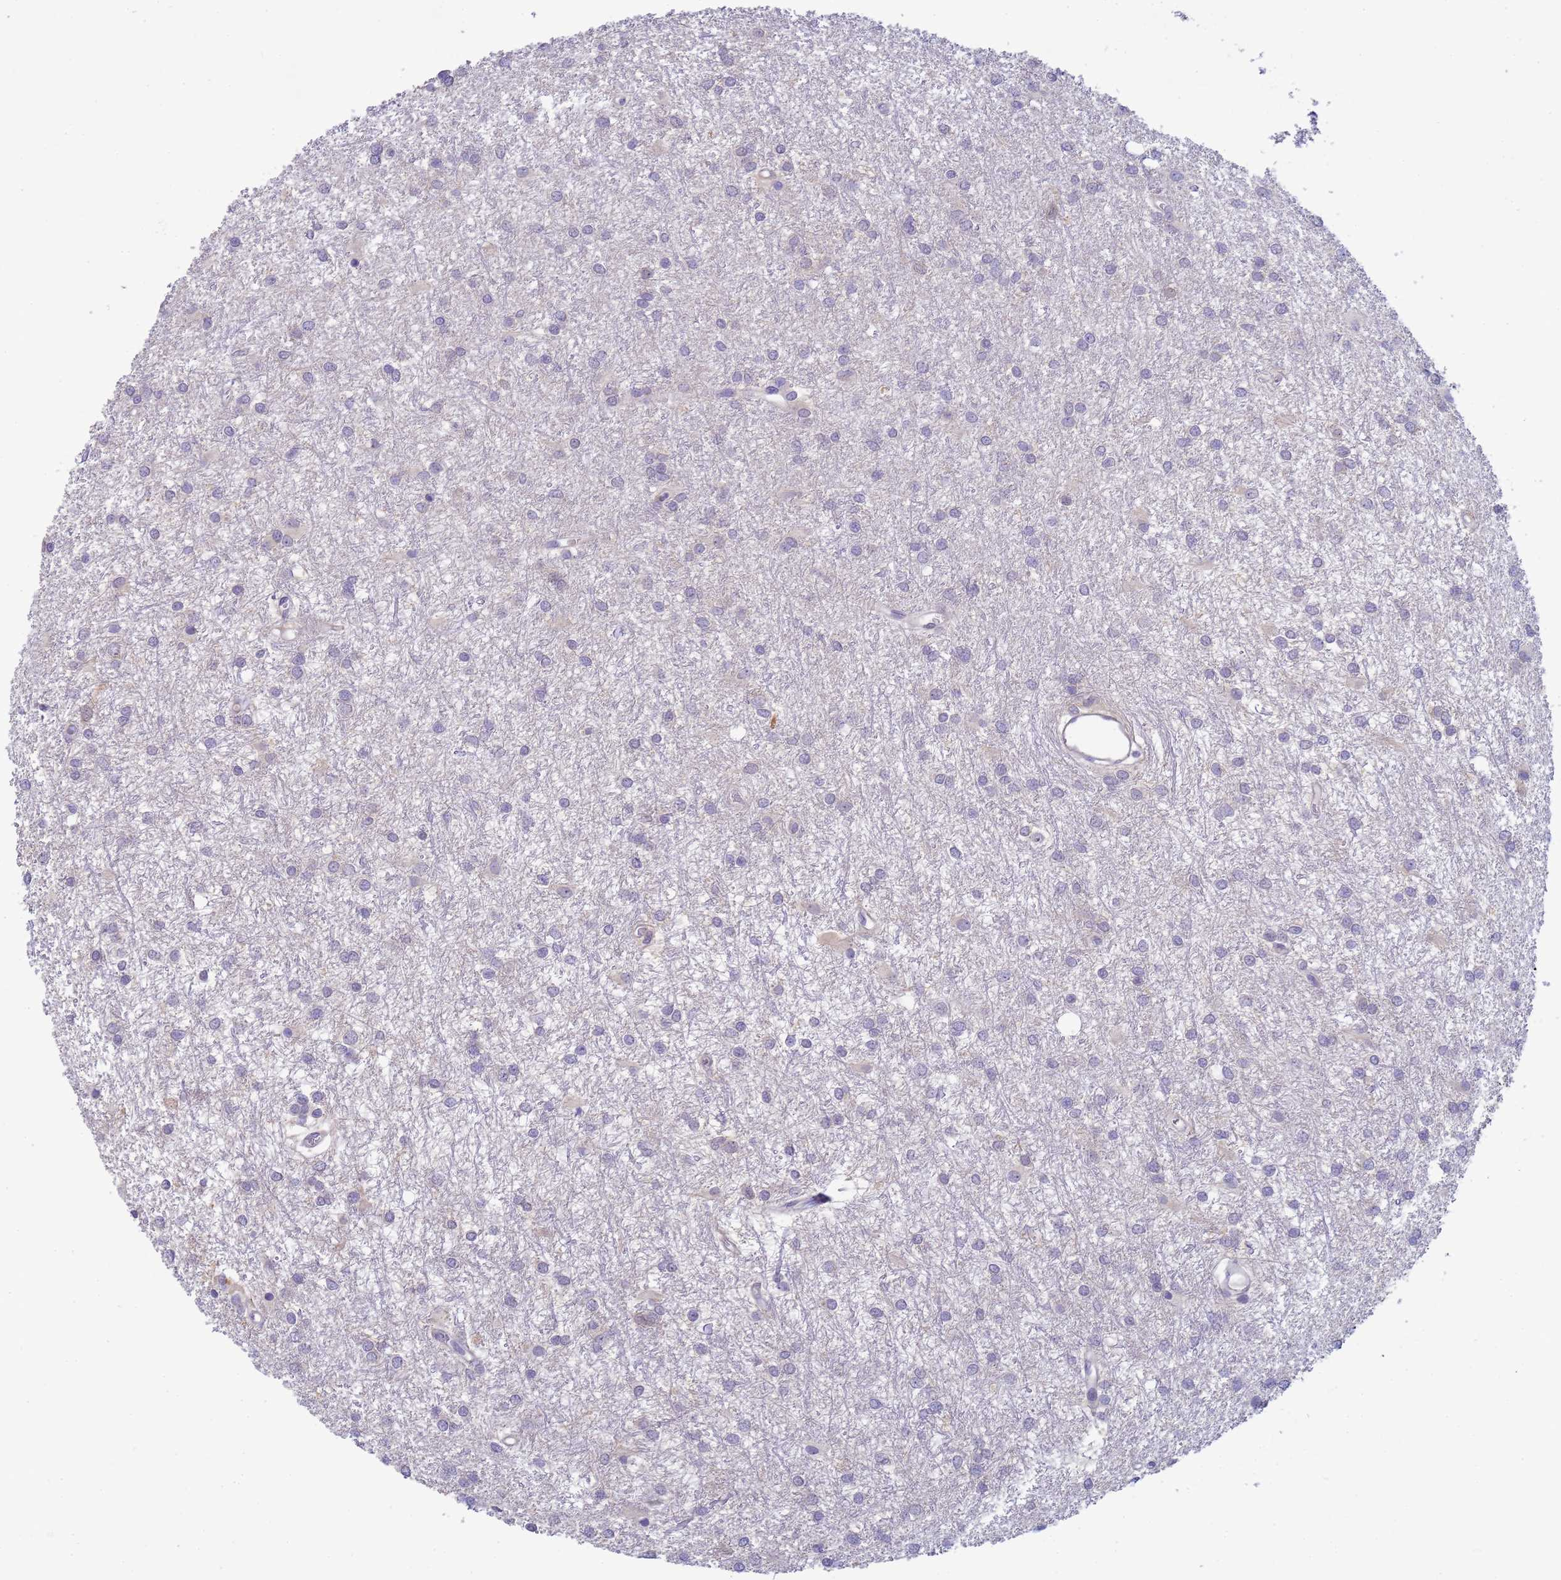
{"staining": {"intensity": "negative", "quantity": "none", "location": "none"}, "tissue": "glioma", "cell_type": "Tumor cells", "image_type": "cancer", "snomed": [{"axis": "morphology", "description": "Glioma, malignant, High grade"}, {"axis": "topography", "description": "Brain"}], "caption": "This is a image of immunohistochemistry (IHC) staining of malignant high-grade glioma, which shows no expression in tumor cells. The staining is performed using DAB brown chromogen with nuclei counter-stained in using hematoxylin.", "gene": "KLHL13", "patient": {"sex": "female", "age": 50}}